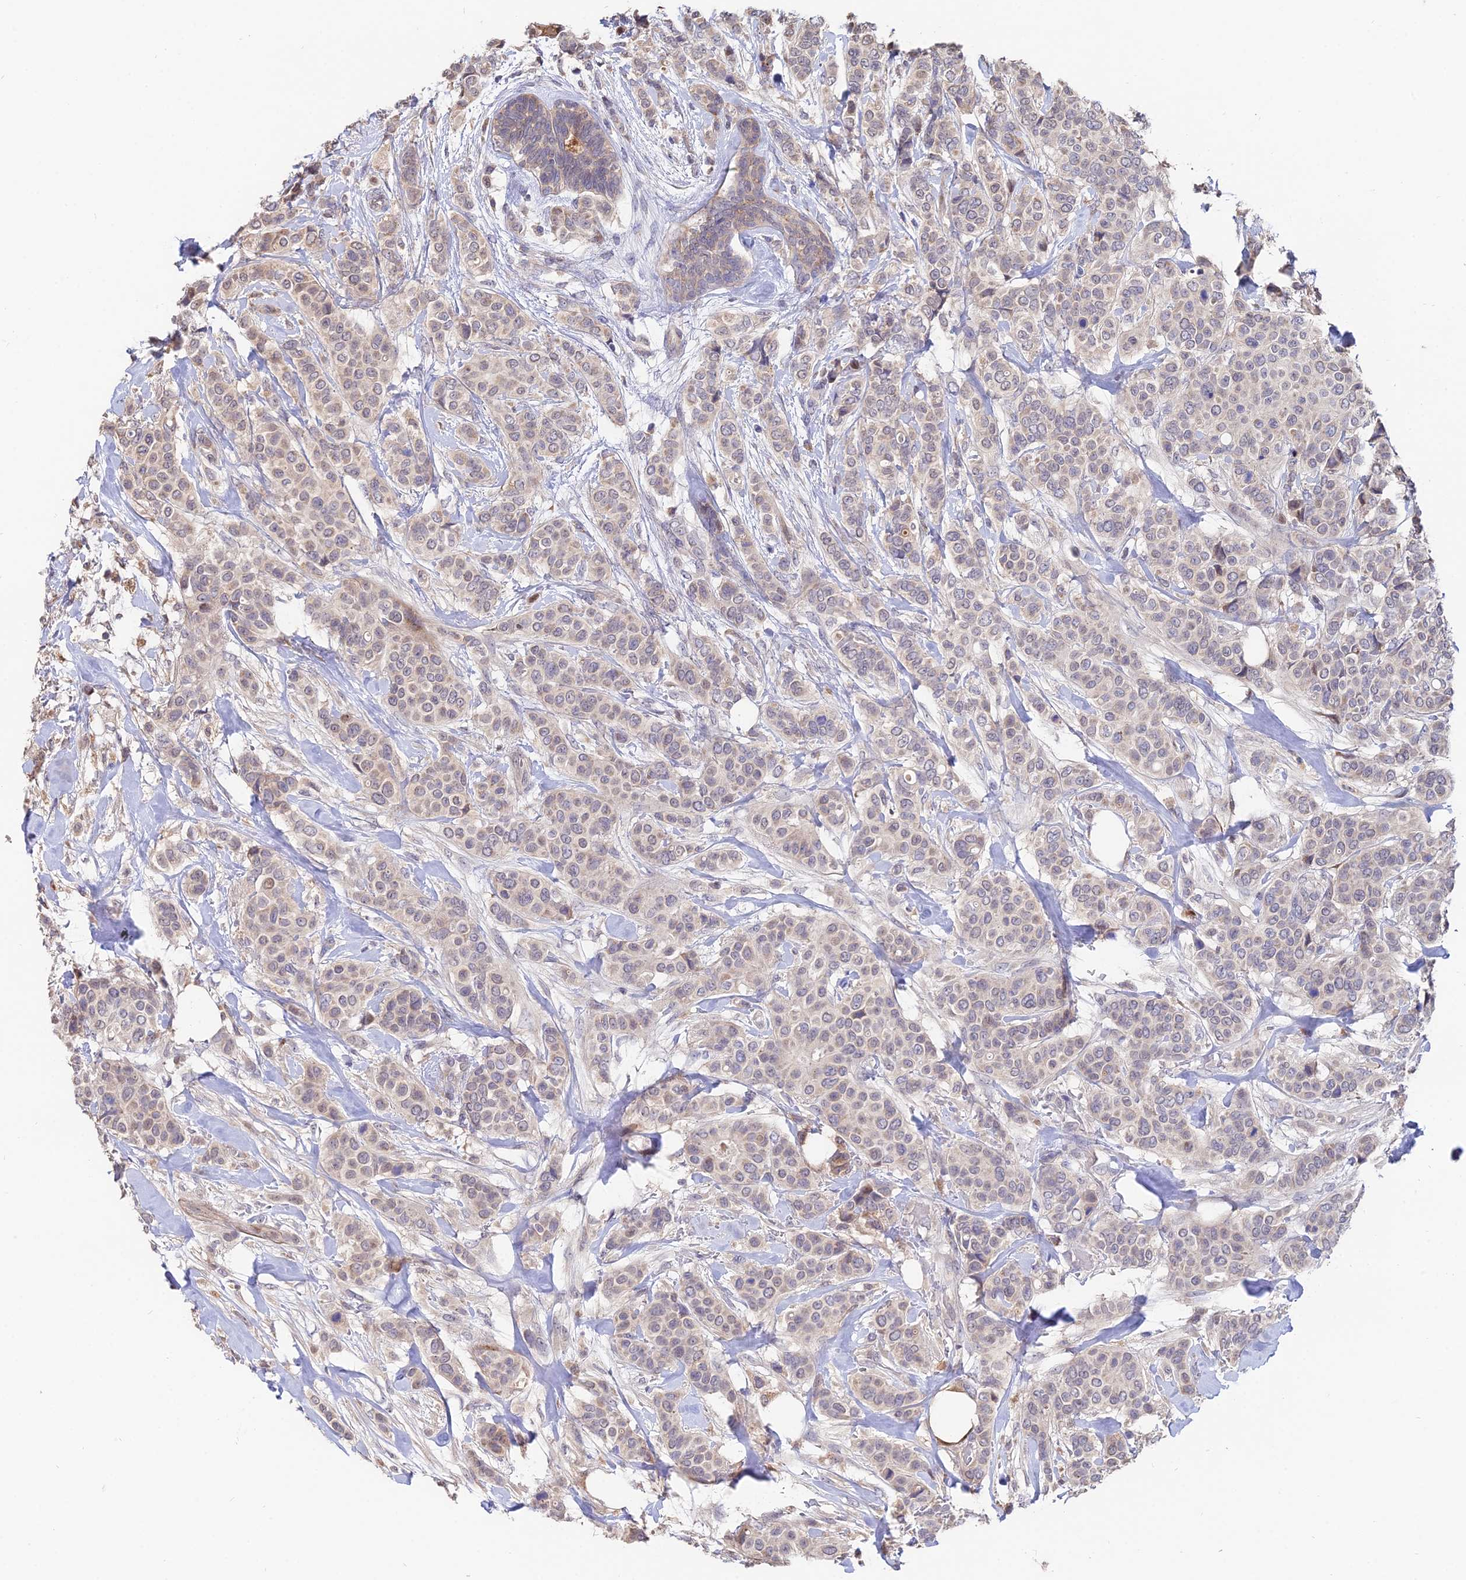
{"staining": {"intensity": "weak", "quantity": "<25%", "location": "cytoplasmic/membranous"}, "tissue": "breast cancer", "cell_type": "Tumor cells", "image_type": "cancer", "snomed": [{"axis": "morphology", "description": "Lobular carcinoma"}, {"axis": "topography", "description": "Breast"}], "caption": "Immunohistochemistry (IHC) image of neoplastic tissue: breast cancer (lobular carcinoma) stained with DAB (3,3'-diaminobenzidine) exhibits no significant protein expression in tumor cells.", "gene": "ACTR5", "patient": {"sex": "female", "age": 51}}